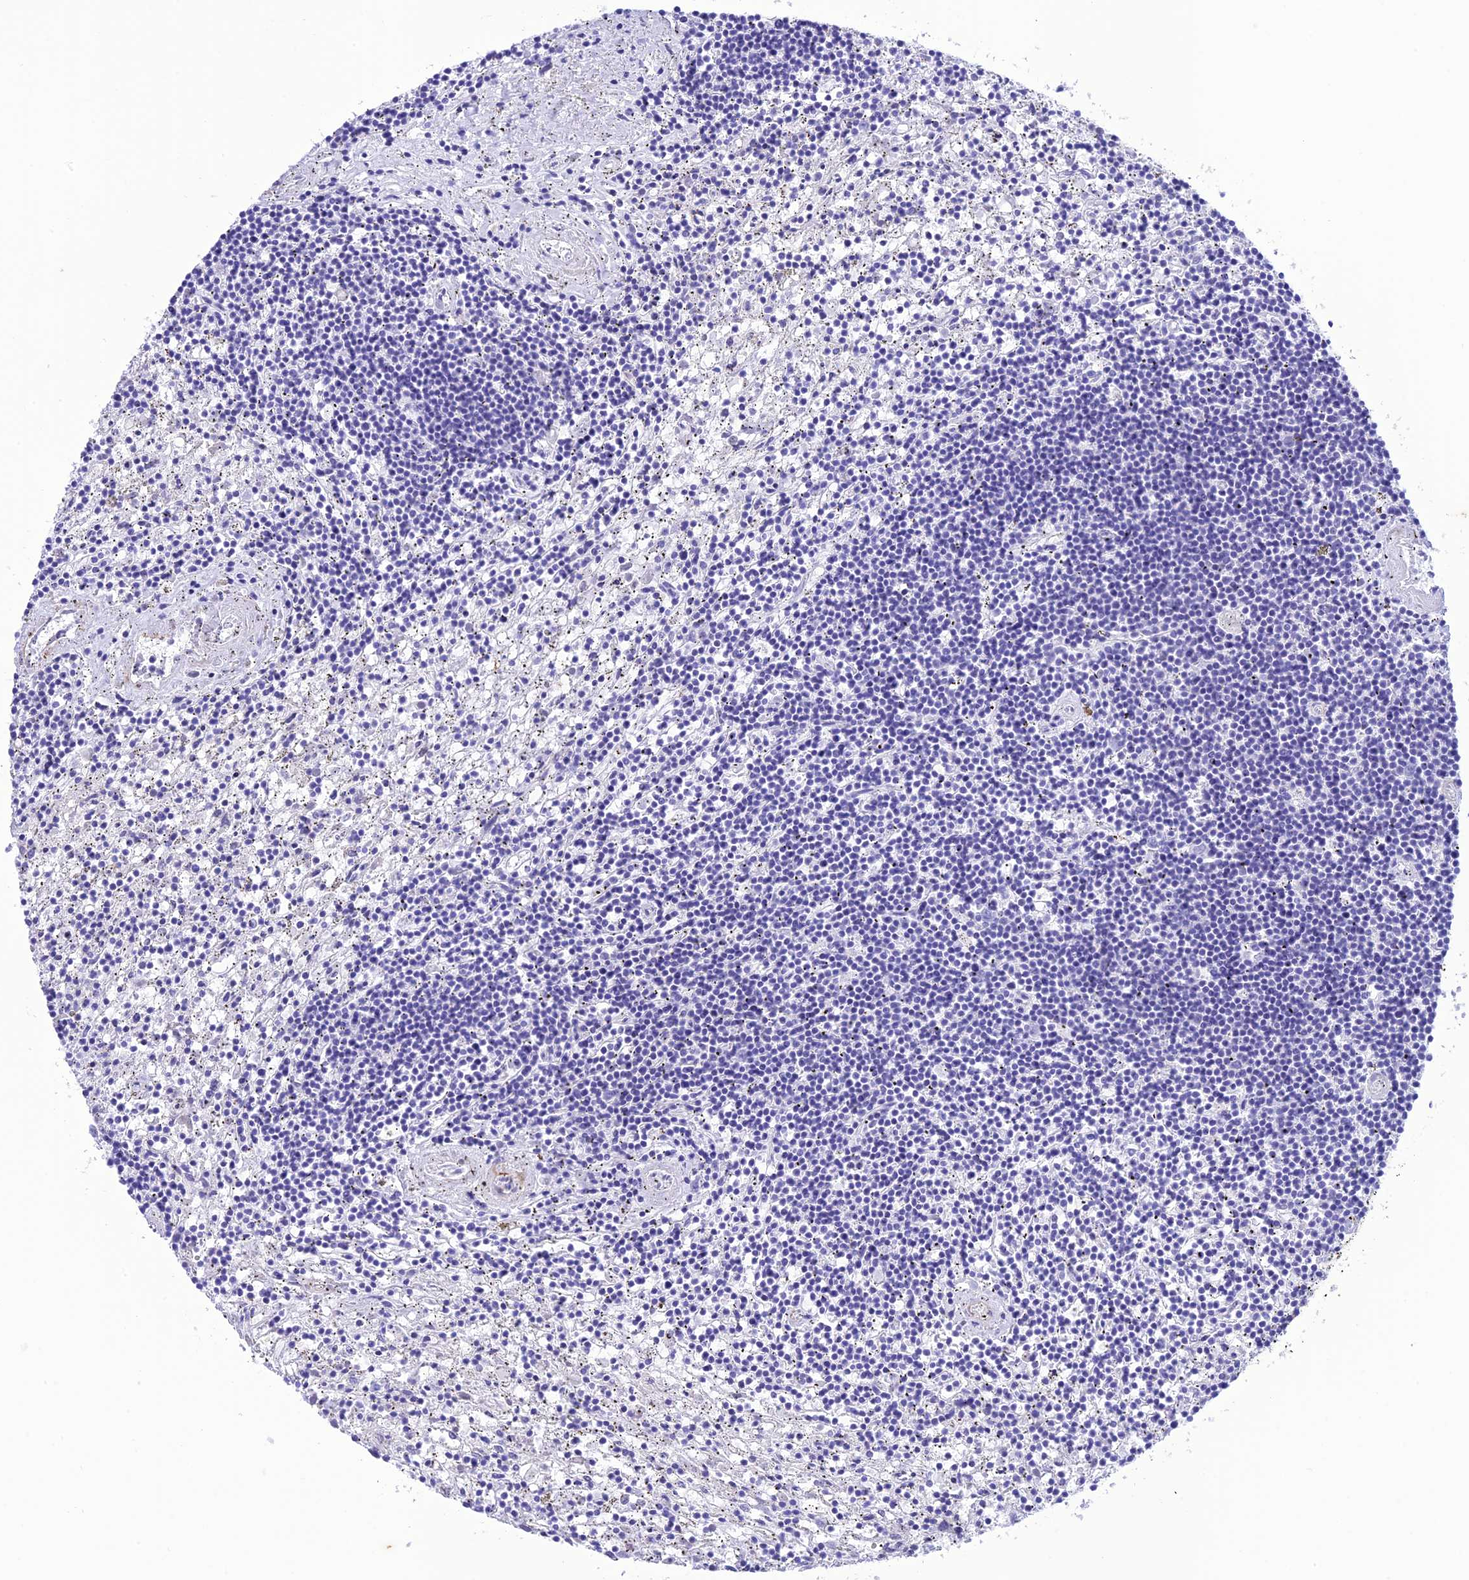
{"staining": {"intensity": "negative", "quantity": "none", "location": "none"}, "tissue": "lymphoma", "cell_type": "Tumor cells", "image_type": "cancer", "snomed": [{"axis": "morphology", "description": "Malignant lymphoma, non-Hodgkin's type, Low grade"}, {"axis": "topography", "description": "Spleen"}], "caption": "Protein analysis of low-grade malignant lymphoma, non-Hodgkin's type reveals no significant expression in tumor cells.", "gene": "VPS52", "patient": {"sex": "male", "age": 76}}